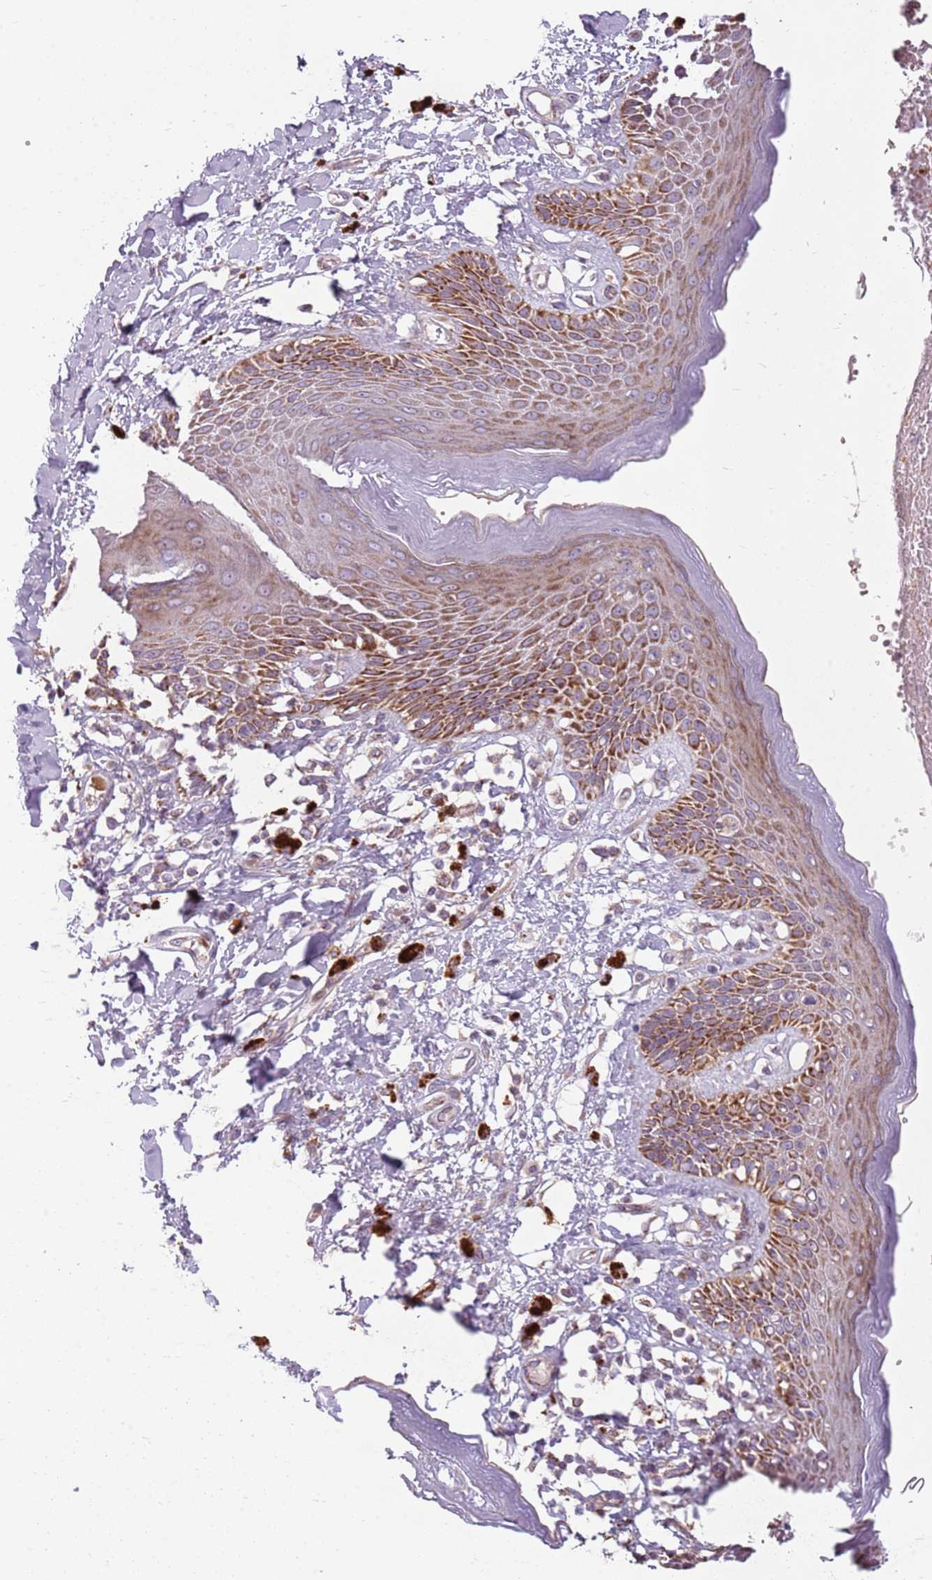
{"staining": {"intensity": "strong", "quantity": ">75%", "location": "cytoplasmic/membranous"}, "tissue": "skin", "cell_type": "Epidermal cells", "image_type": "normal", "snomed": [{"axis": "morphology", "description": "Normal tissue, NOS"}, {"axis": "topography", "description": "Anal"}], "caption": "Immunohistochemistry staining of normal skin, which shows high levels of strong cytoplasmic/membranous staining in about >75% of epidermal cells indicating strong cytoplasmic/membranous protein expression. The staining was performed using DAB (3,3'-diaminobenzidine) (brown) for protein detection and nuclei were counterstained in hematoxylin (blue).", "gene": "ZNF530", "patient": {"sex": "female", "age": 78}}